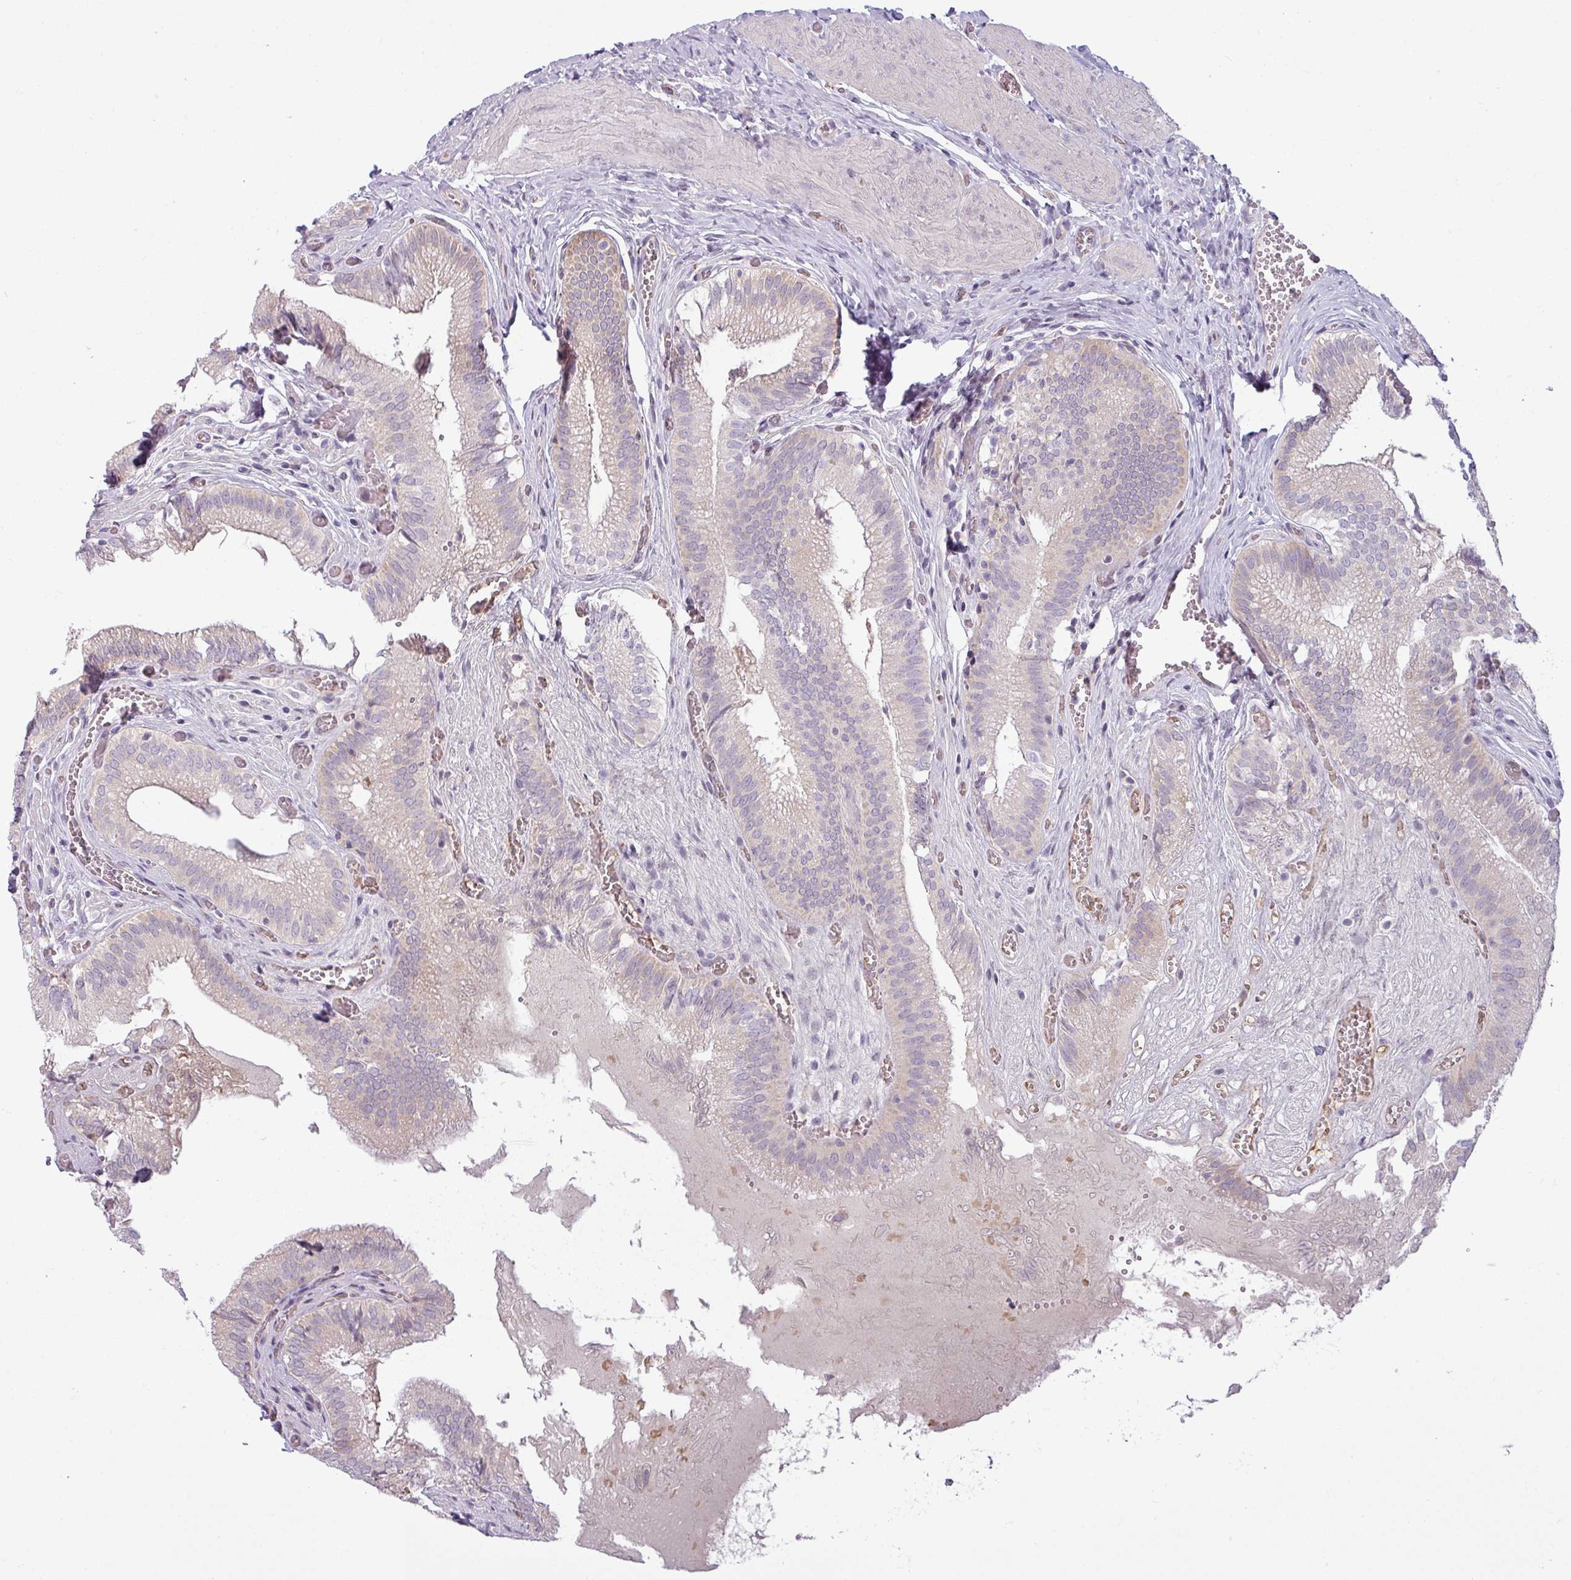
{"staining": {"intensity": "negative", "quantity": "none", "location": "none"}, "tissue": "gallbladder", "cell_type": "Glandular cells", "image_type": "normal", "snomed": [{"axis": "morphology", "description": "Normal tissue, NOS"}, {"axis": "topography", "description": "Gallbladder"}, {"axis": "topography", "description": "Peripheral nerve tissue"}], "caption": "High magnification brightfield microscopy of unremarkable gallbladder stained with DAB (3,3'-diaminobenzidine) (brown) and counterstained with hematoxylin (blue): glandular cells show no significant staining. (Stains: DAB (3,3'-diaminobenzidine) immunohistochemistry with hematoxylin counter stain, Microscopy: brightfield microscopy at high magnification).", "gene": "CCDC144A", "patient": {"sex": "male", "age": 17}}